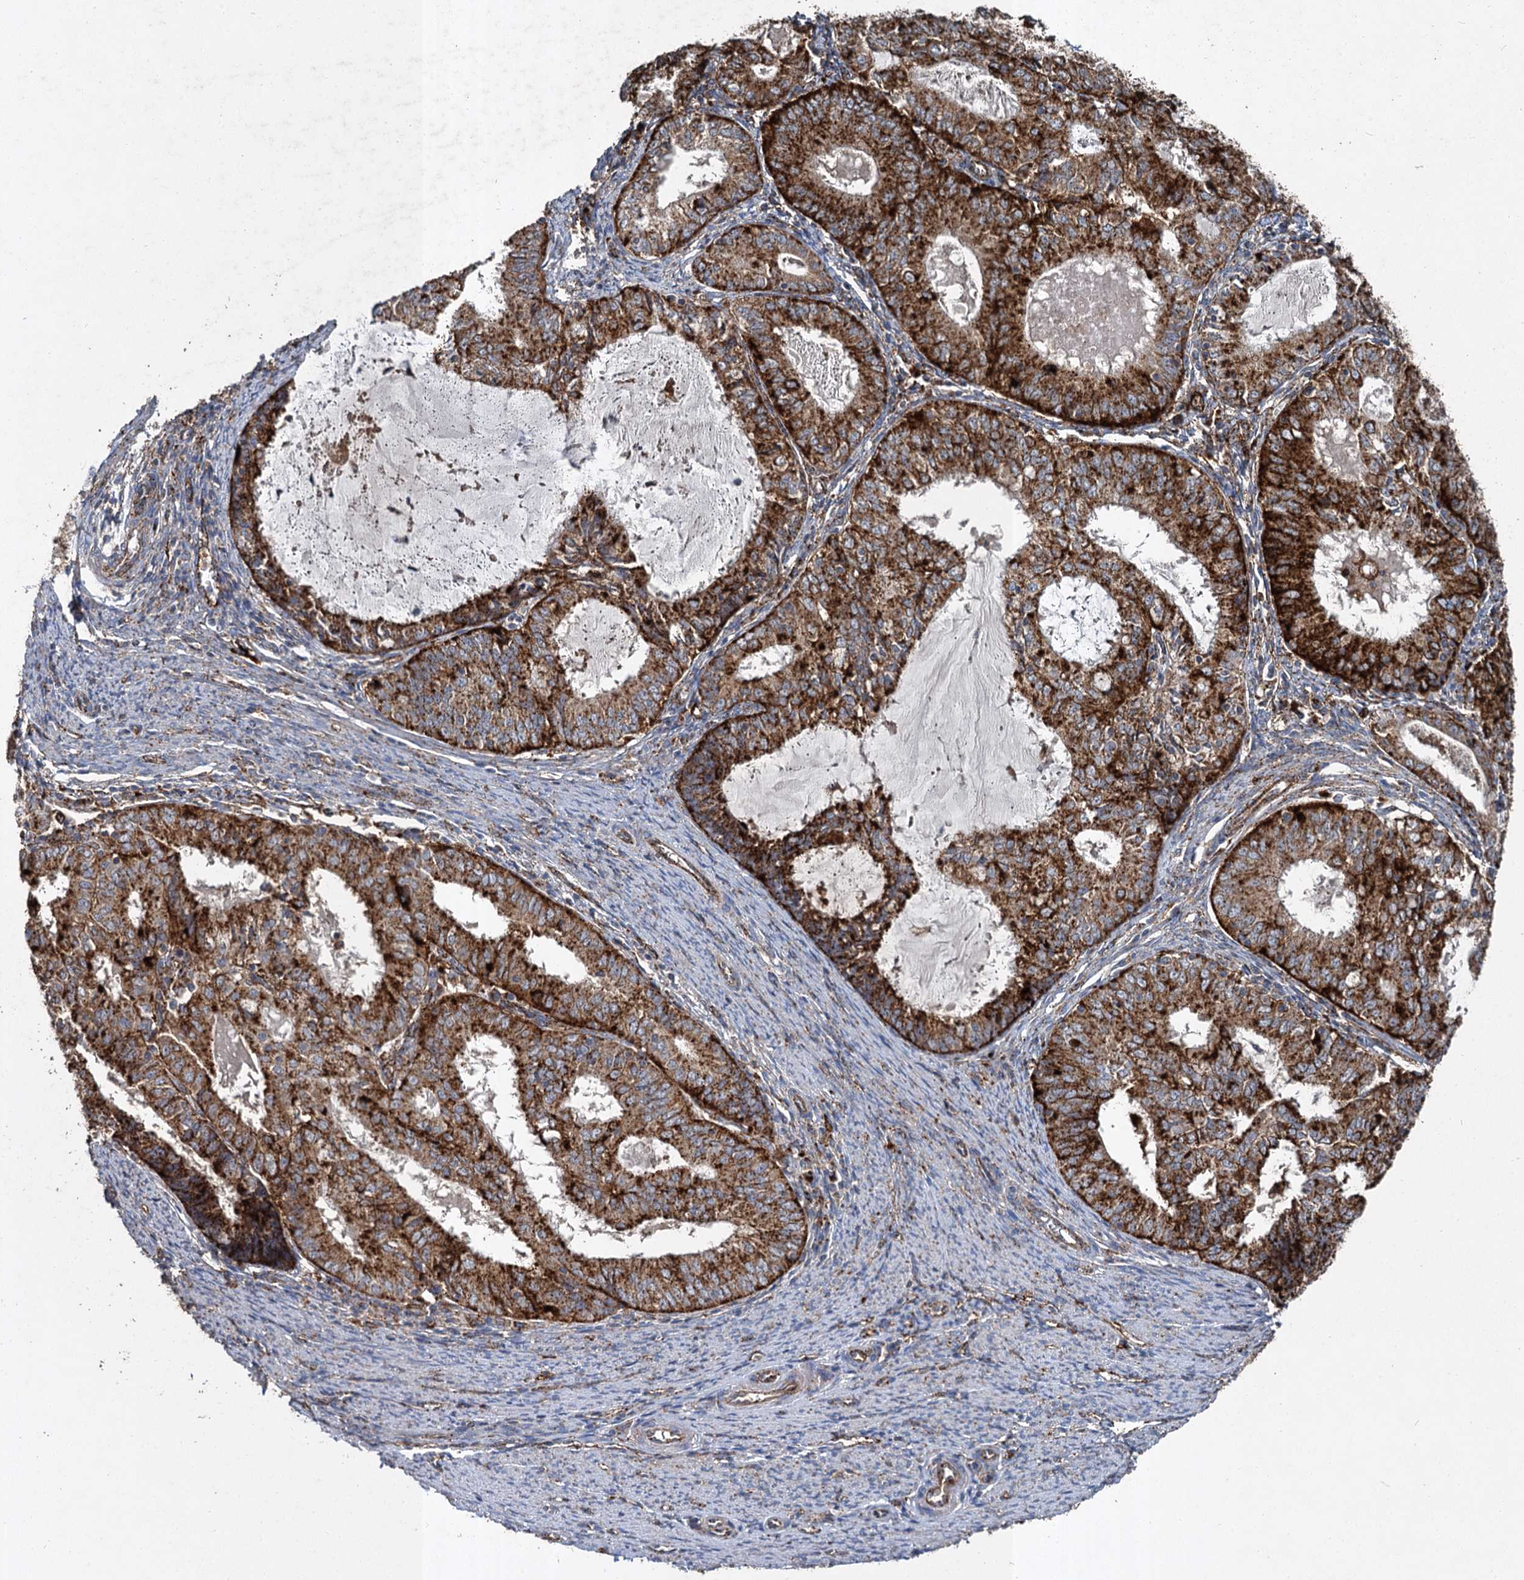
{"staining": {"intensity": "strong", "quantity": ">75%", "location": "cytoplasmic/membranous"}, "tissue": "endometrial cancer", "cell_type": "Tumor cells", "image_type": "cancer", "snomed": [{"axis": "morphology", "description": "Adenocarcinoma, NOS"}, {"axis": "topography", "description": "Endometrium"}], "caption": "Endometrial cancer (adenocarcinoma) stained for a protein (brown) shows strong cytoplasmic/membranous positive expression in about >75% of tumor cells.", "gene": "GBA1", "patient": {"sex": "female", "age": 57}}